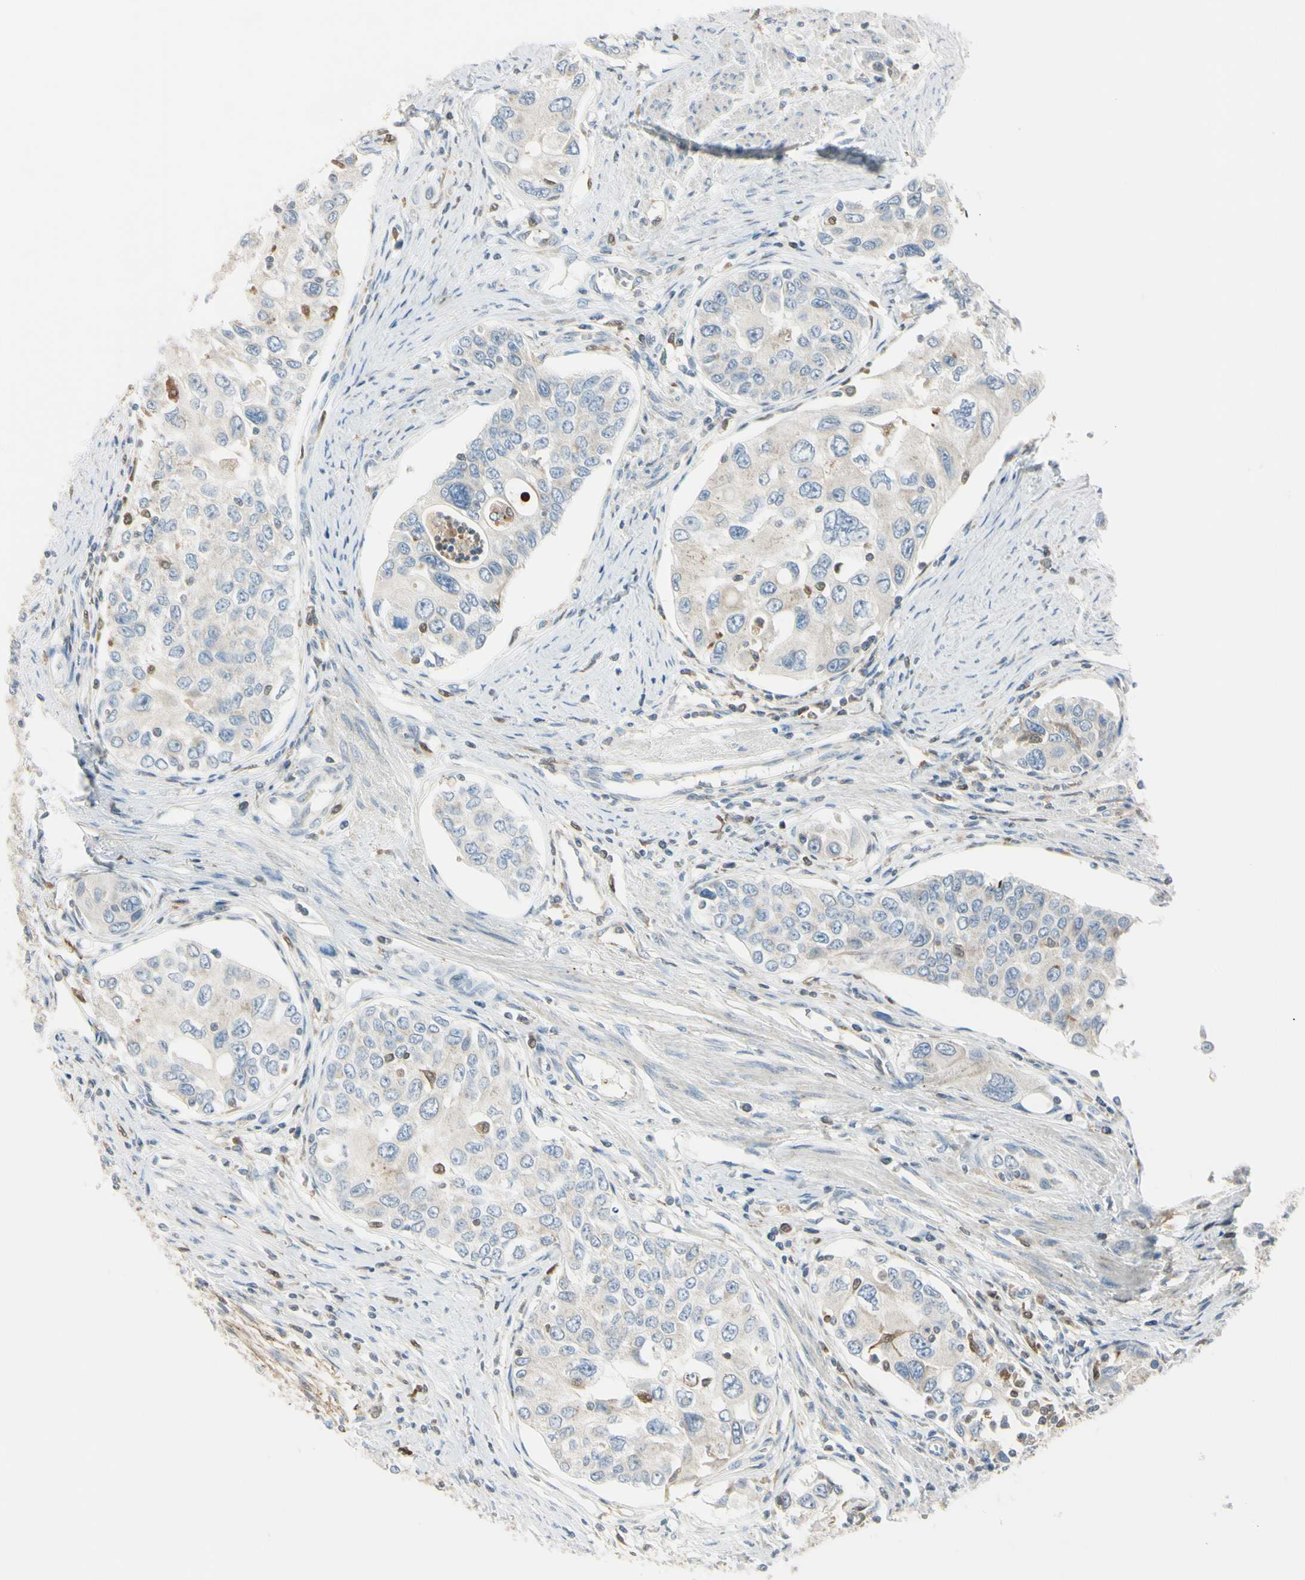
{"staining": {"intensity": "weak", "quantity": ">75%", "location": "cytoplasmic/membranous"}, "tissue": "urothelial cancer", "cell_type": "Tumor cells", "image_type": "cancer", "snomed": [{"axis": "morphology", "description": "Urothelial carcinoma, High grade"}, {"axis": "topography", "description": "Urinary bladder"}], "caption": "DAB immunohistochemical staining of urothelial carcinoma (high-grade) shows weak cytoplasmic/membranous protein positivity in about >75% of tumor cells.", "gene": "CYRIB", "patient": {"sex": "female", "age": 56}}